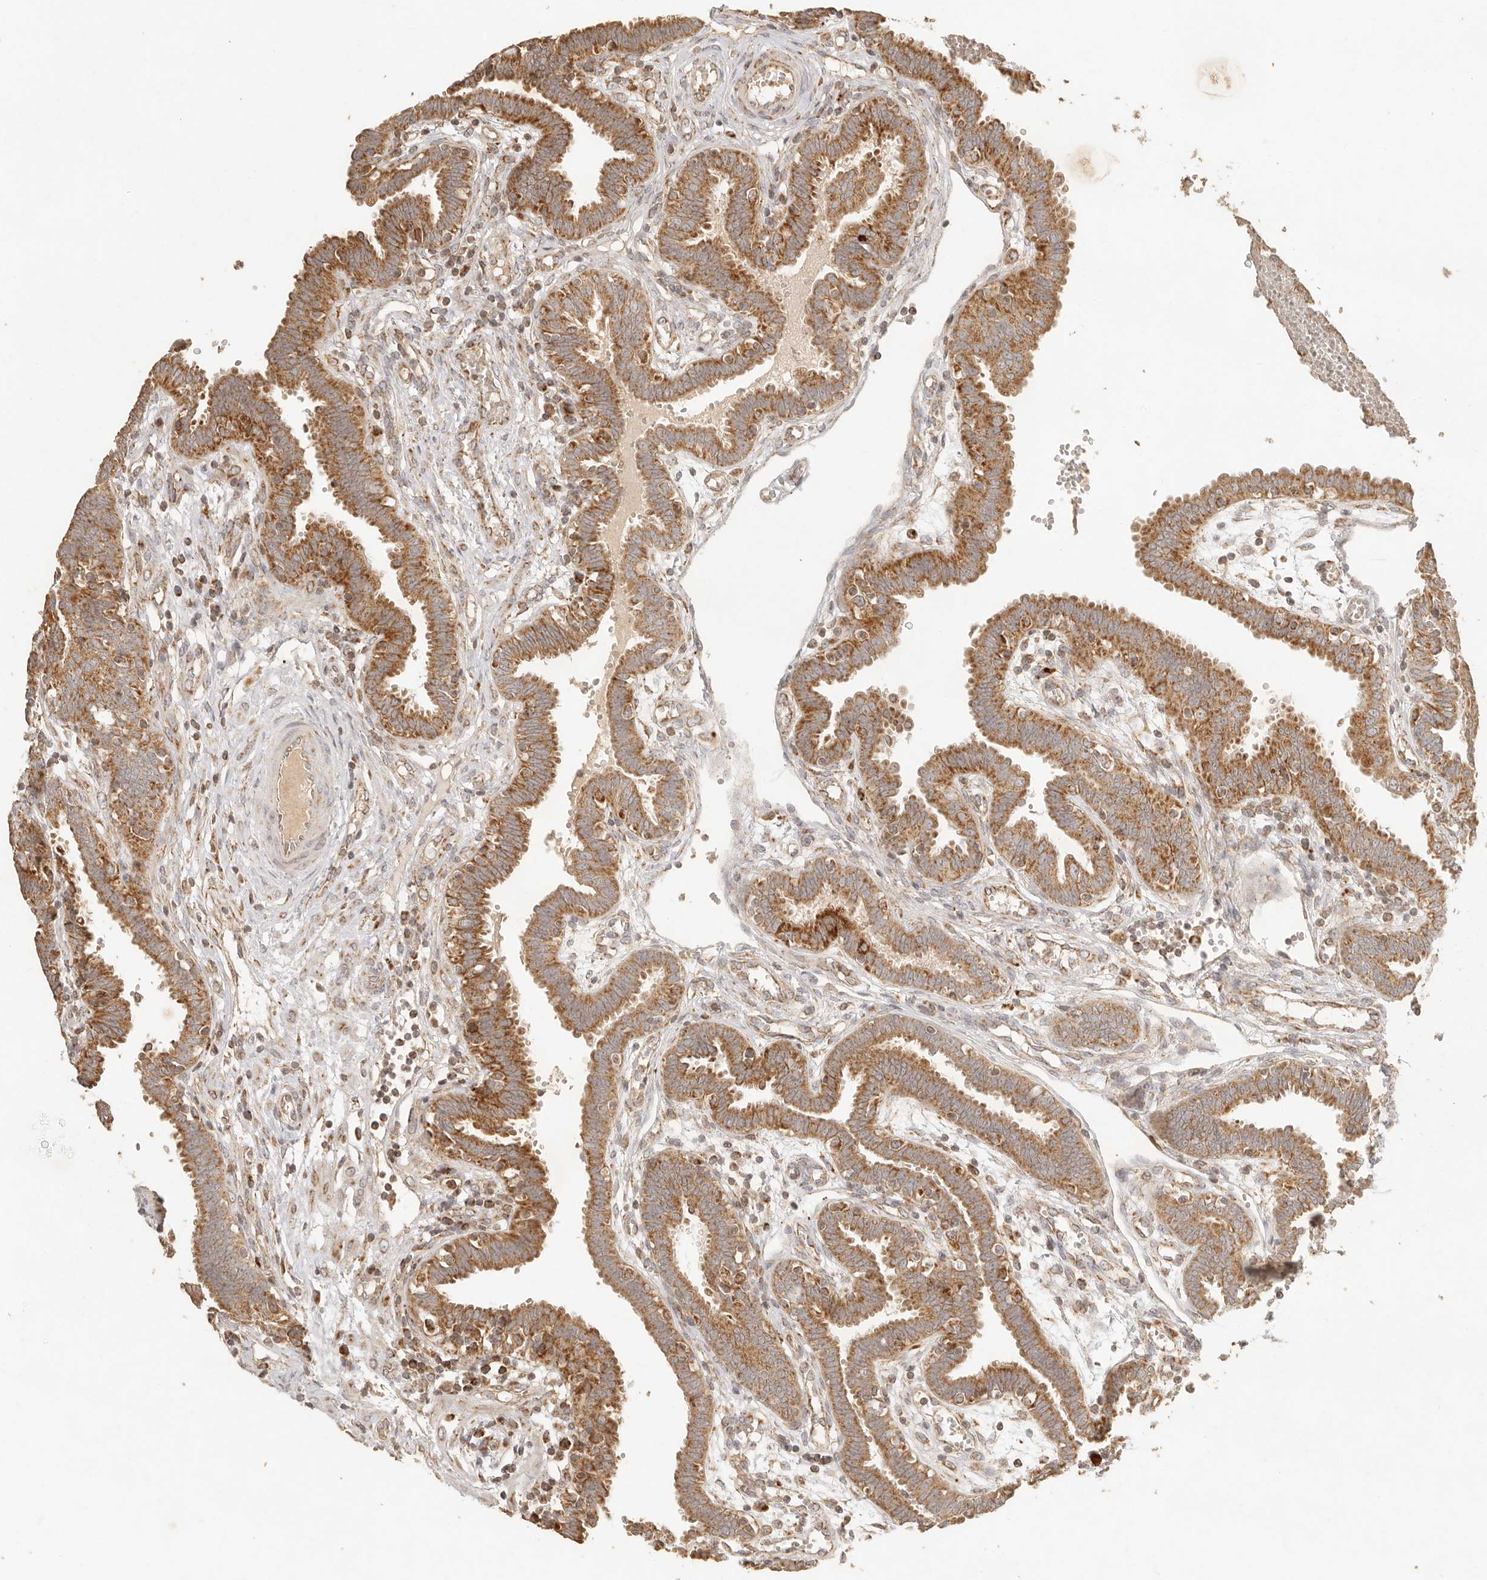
{"staining": {"intensity": "strong", "quantity": ">75%", "location": "cytoplasmic/membranous"}, "tissue": "fallopian tube", "cell_type": "Glandular cells", "image_type": "normal", "snomed": [{"axis": "morphology", "description": "Normal tissue, NOS"}, {"axis": "topography", "description": "Fallopian tube"}, {"axis": "topography", "description": "Placenta"}], "caption": "Immunohistochemical staining of unremarkable human fallopian tube reveals strong cytoplasmic/membranous protein staining in about >75% of glandular cells.", "gene": "MRPL55", "patient": {"sex": "female", "age": 32}}